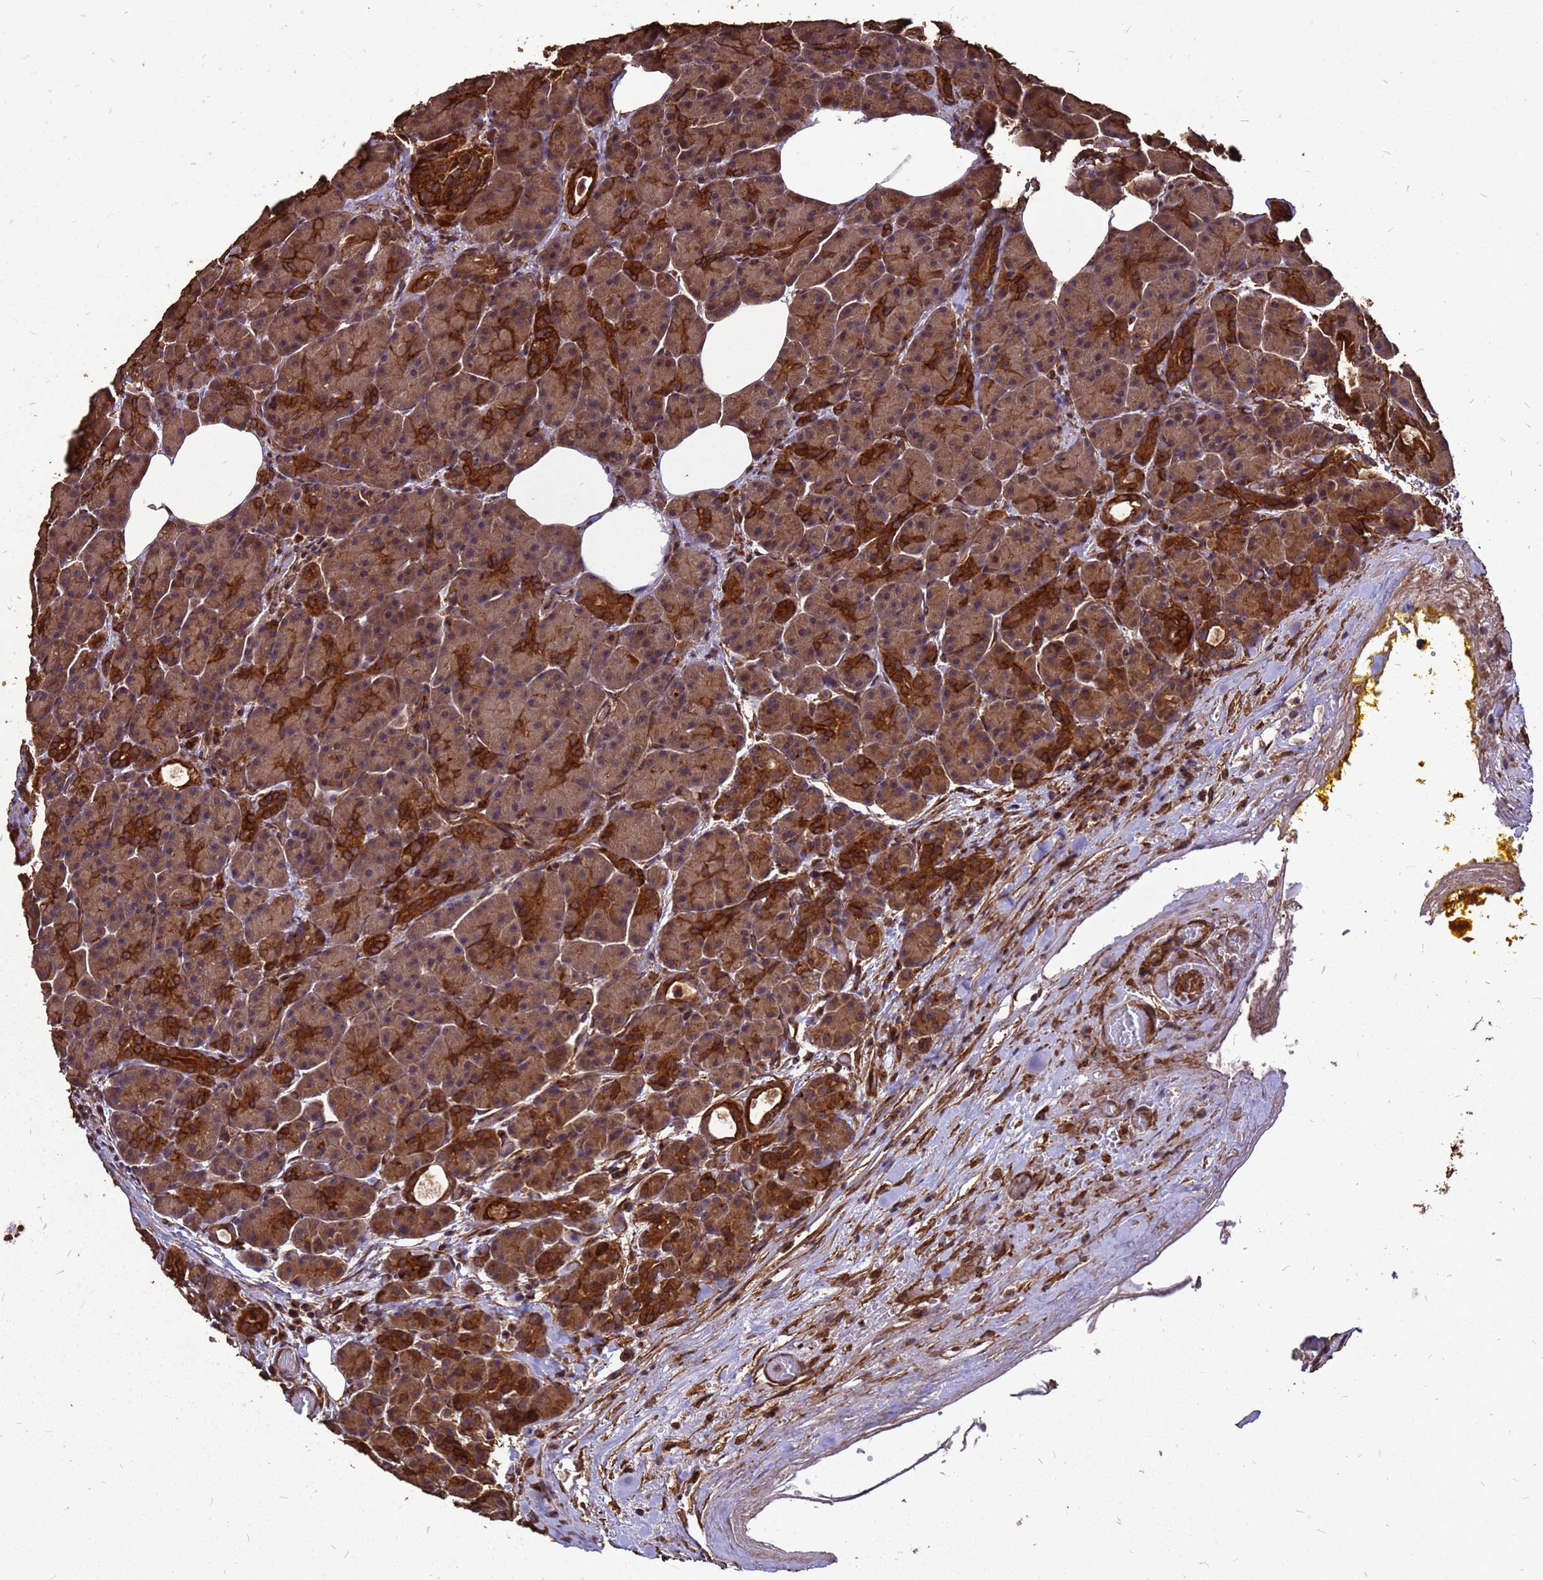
{"staining": {"intensity": "strong", "quantity": ">75%", "location": "cytoplasmic/membranous"}, "tissue": "pancreas", "cell_type": "Exocrine glandular cells", "image_type": "normal", "snomed": [{"axis": "morphology", "description": "Normal tissue, NOS"}, {"axis": "topography", "description": "Pancreas"}], "caption": "The photomicrograph shows staining of normal pancreas, revealing strong cytoplasmic/membranous protein positivity (brown color) within exocrine glandular cells.", "gene": "ZNF618", "patient": {"sex": "male", "age": 63}}